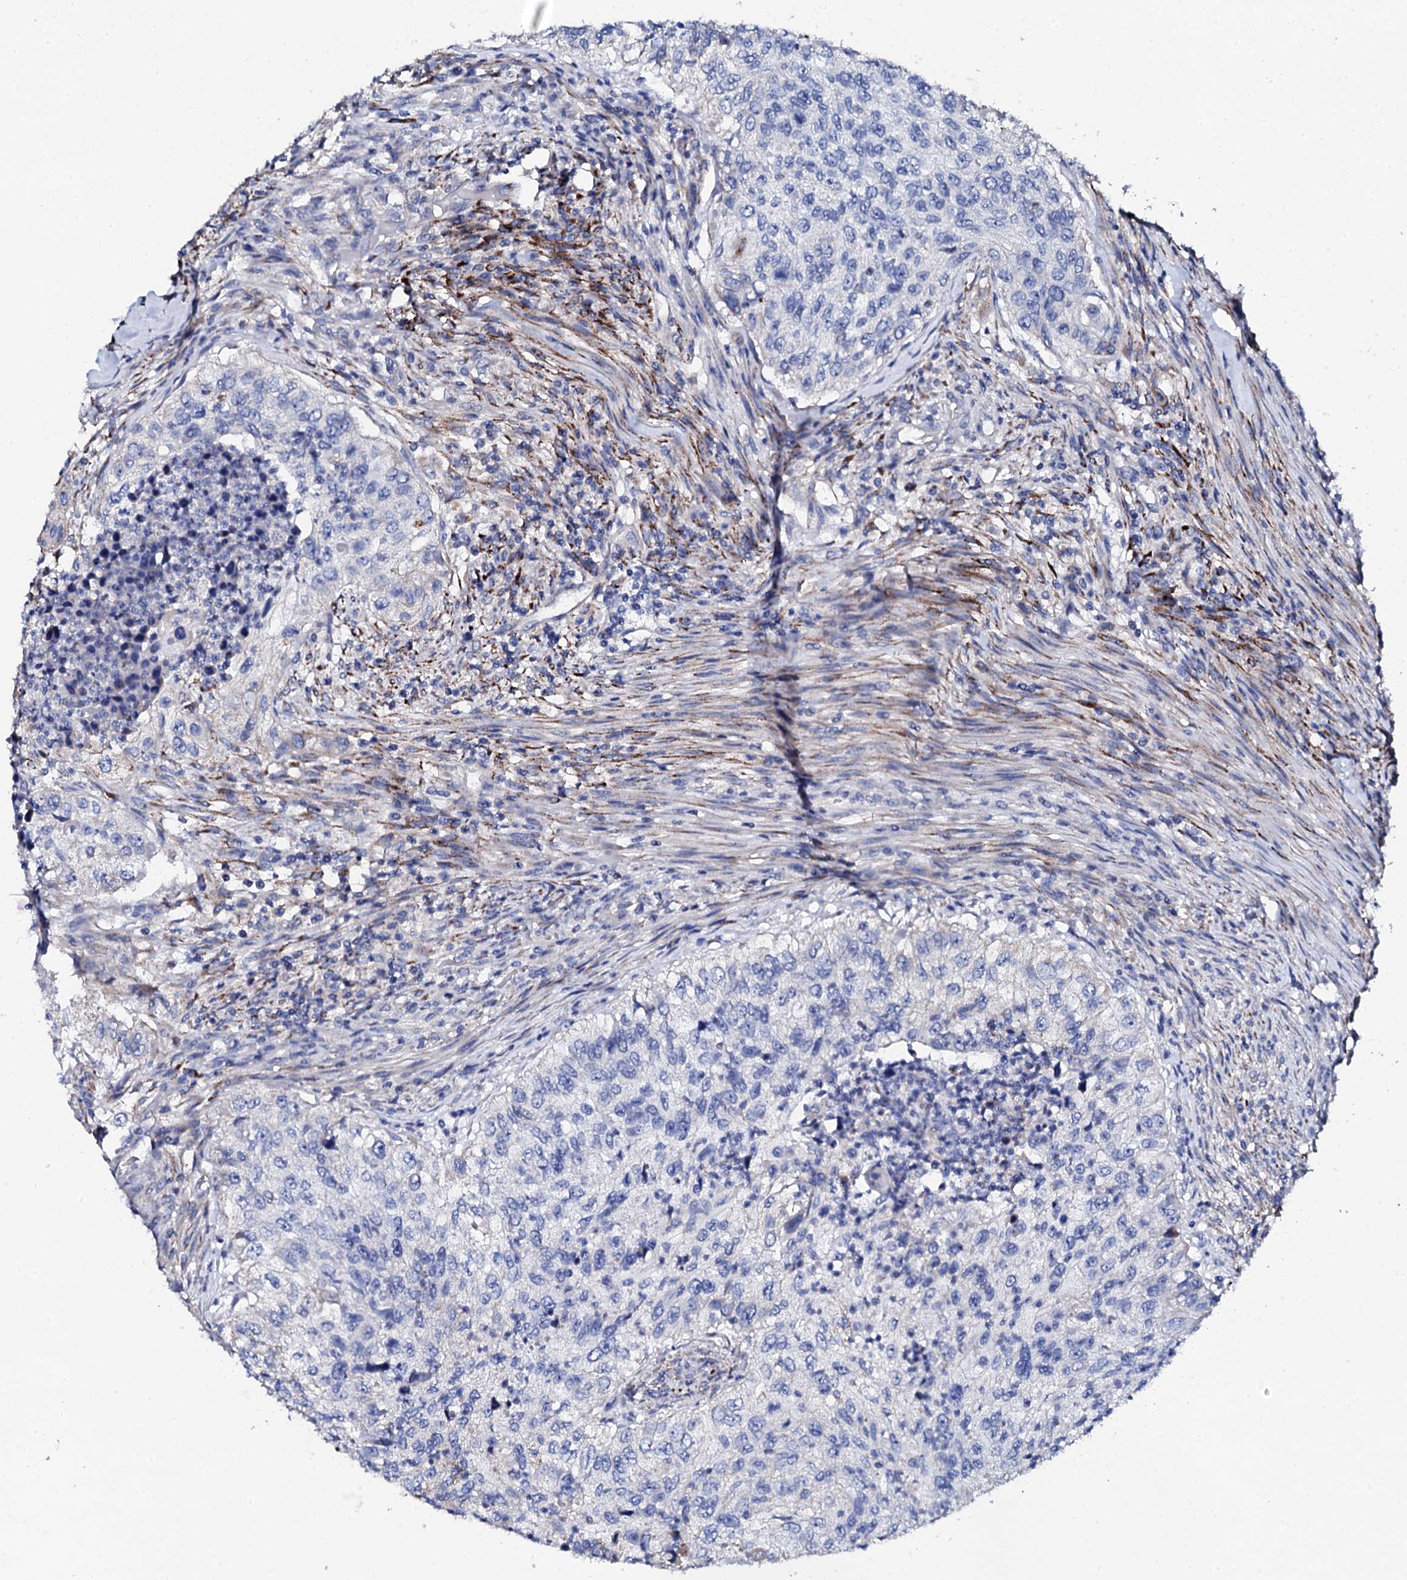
{"staining": {"intensity": "negative", "quantity": "none", "location": "none"}, "tissue": "urothelial cancer", "cell_type": "Tumor cells", "image_type": "cancer", "snomed": [{"axis": "morphology", "description": "Urothelial carcinoma, High grade"}, {"axis": "topography", "description": "Urinary bladder"}], "caption": "Immunohistochemical staining of urothelial cancer displays no significant expression in tumor cells. (IHC, brightfield microscopy, high magnification).", "gene": "KLHL32", "patient": {"sex": "female", "age": 60}}